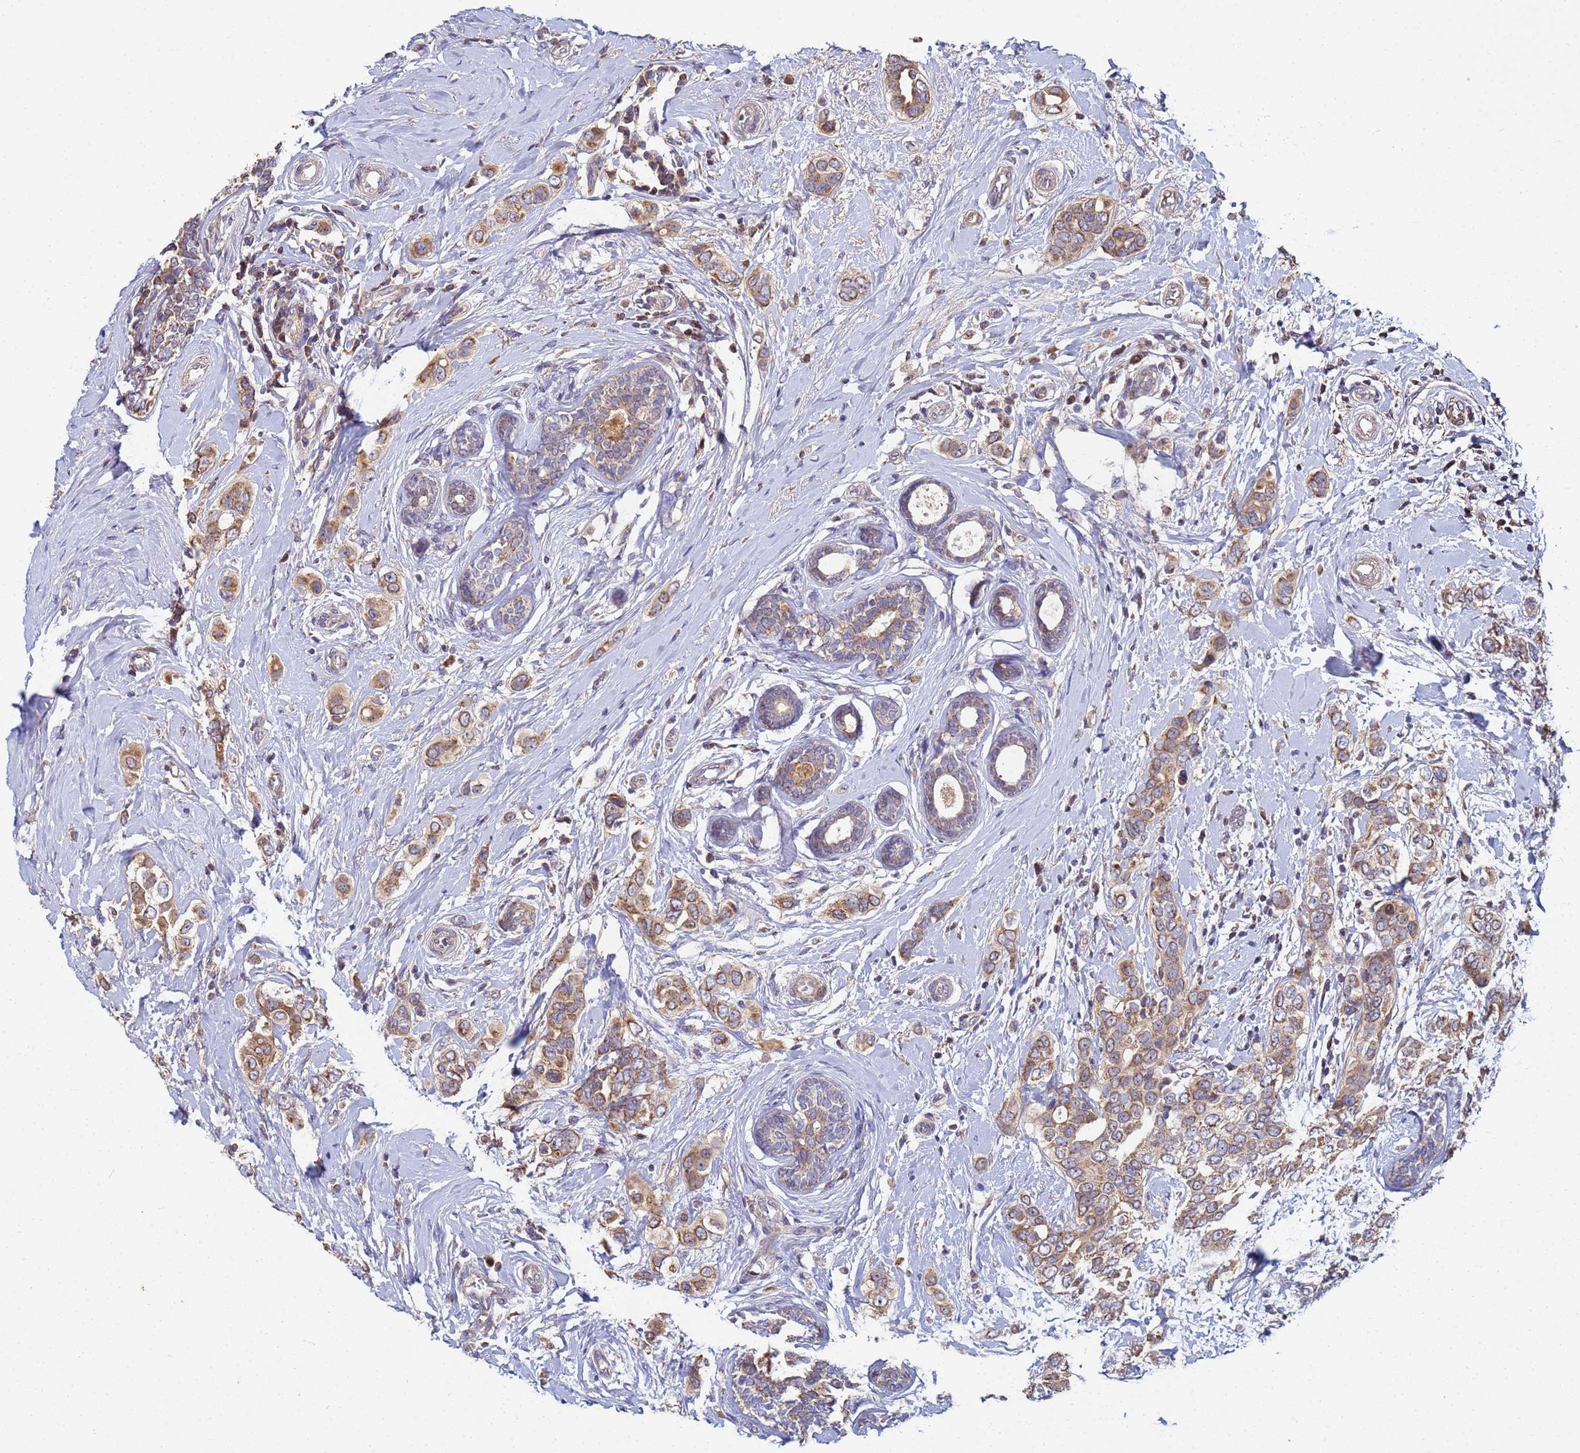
{"staining": {"intensity": "moderate", "quantity": ">75%", "location": "cytoplasmic/membranous"}, "tissue": "breast cancer", "cell_type": "Tumor cells", "image_type": "cancer", "snomed": [{"axis": "morphology", "description": "Lobular carcinoma"}, {"axis": "topography", "description": "Breast"}], "caption": "Protein staining exhibits moderate cytoplasmic/membranous staining in approximately >75% of tumor cells in breast cancer (lobular carcinoma).", "gene": "C5orf34", "patient": {"sex": "female", "age": 51}}